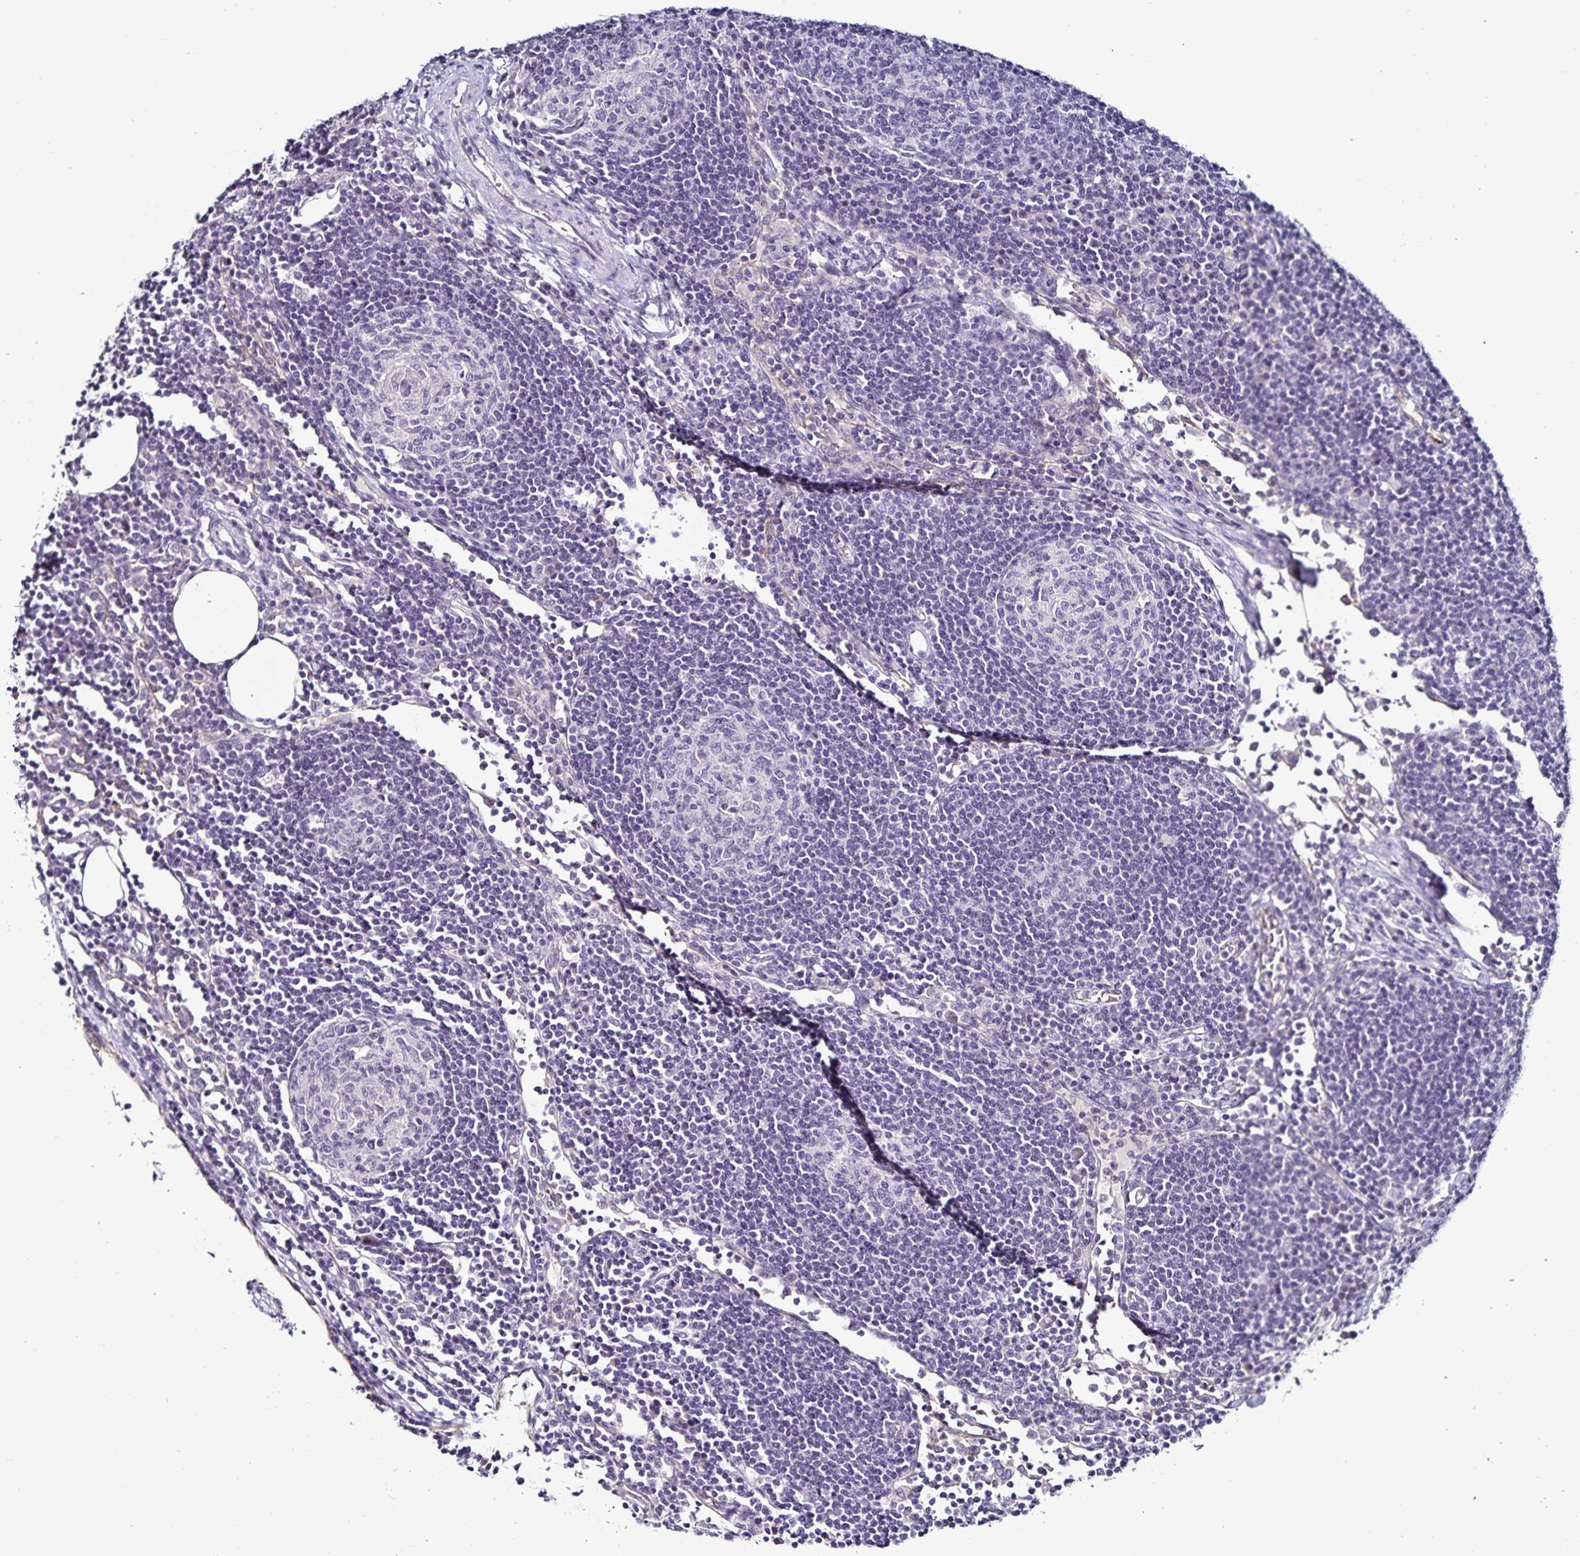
{"staining": {"intensity": "negative", "quantity": "none", "location": "none"}, "tissue": "lymph node", "cell_type": "Germinal center cells", "image_type": "normal", "snomed": [{"axis": "morphology", "description": "Normal tissue, NOS"}, {"axis": "topography", "description": "Lymph node"}], "caption": "IHC of benign human lymph node exhibits no staining in germinal center cells. (DAB (3,3'-diaminobenzidine) IHC visualized using brightfield microscopy, high magnification).", "gene": "TSPAN7", "patient": {"sex": "male", "age": 67}}